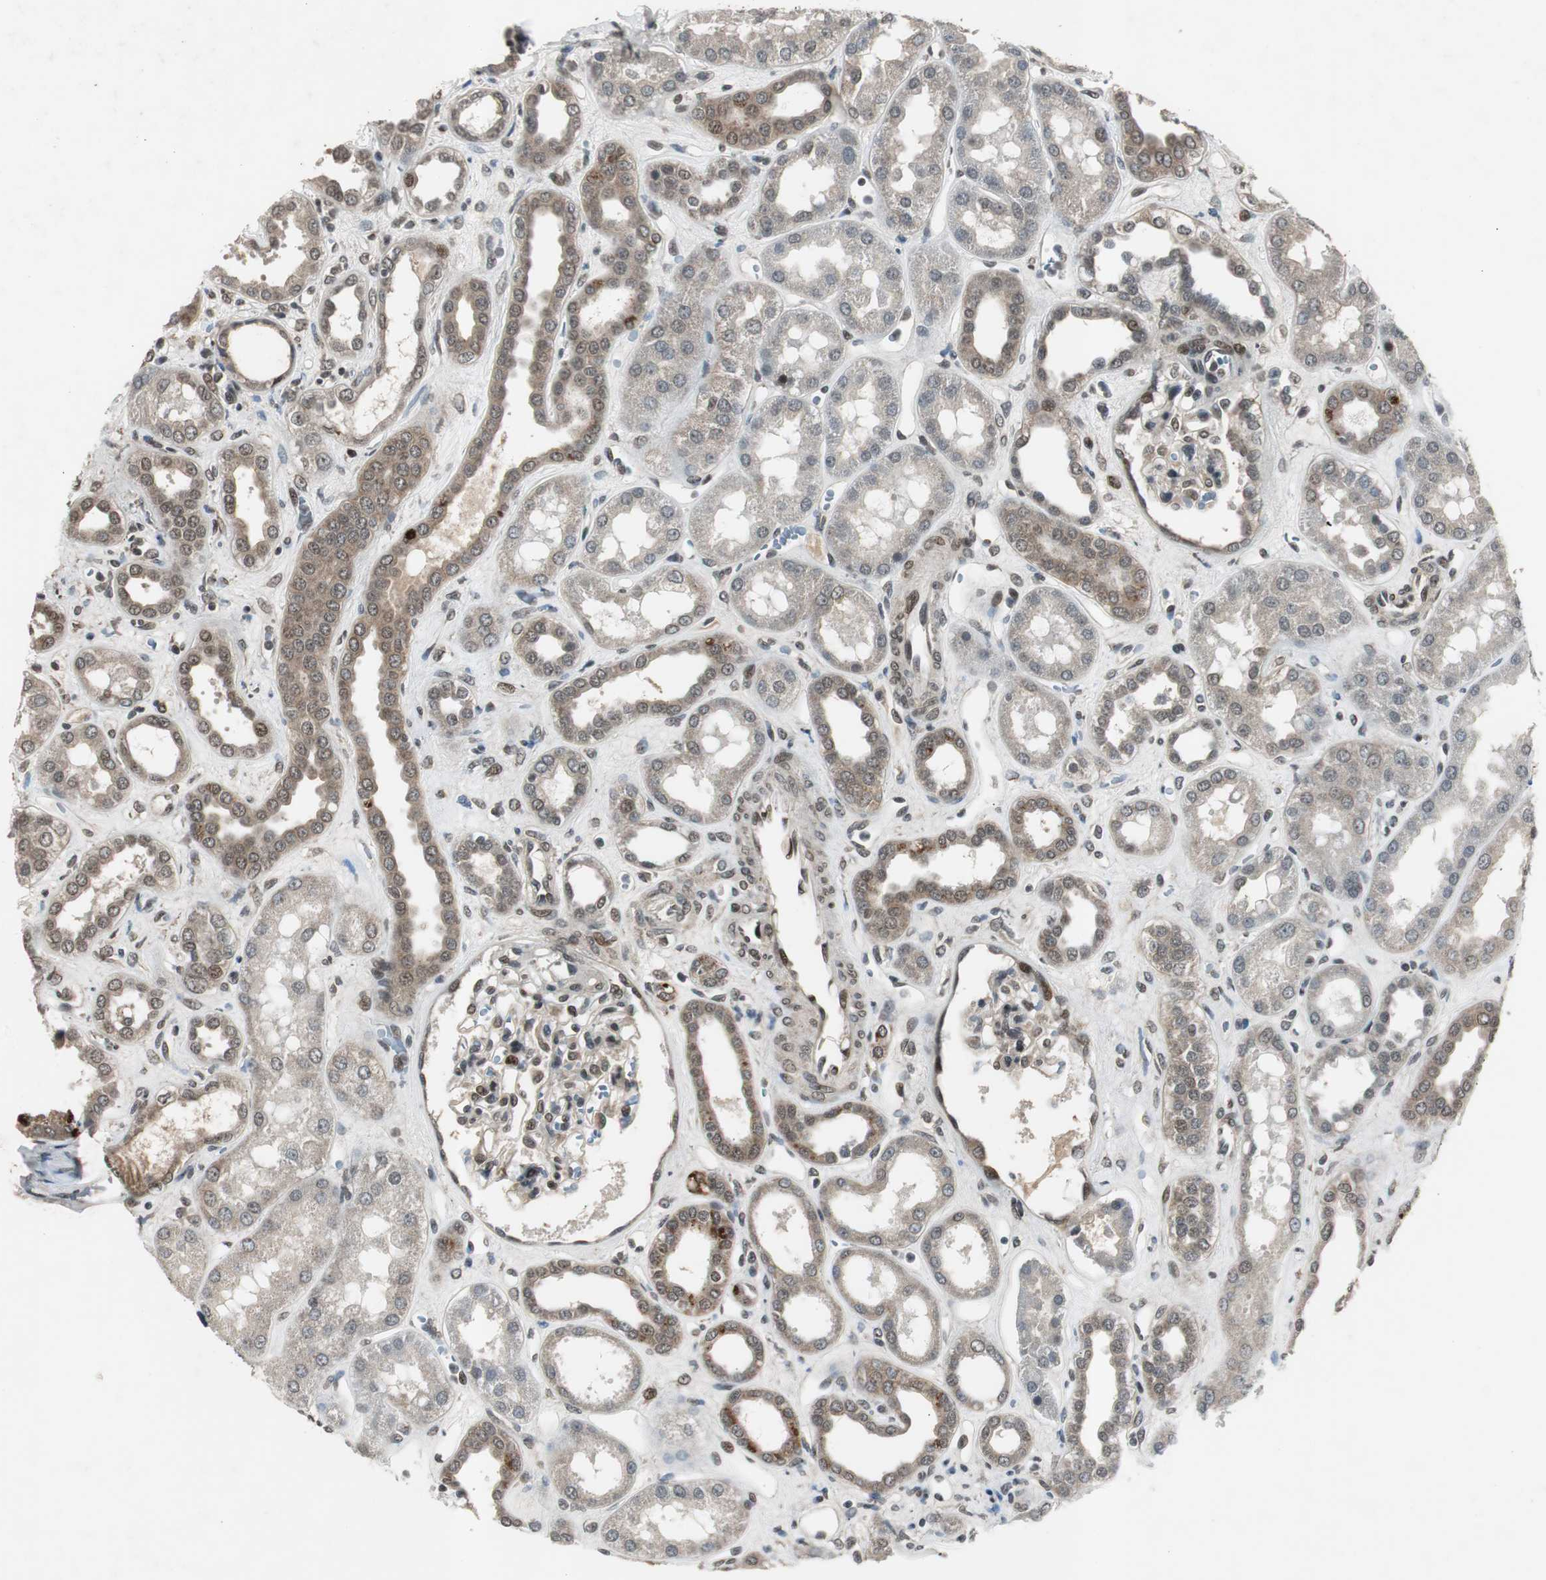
{"staining": {"intensity": "moderate", "quantity": "25%-75%", "location": "nuclear"}, "tissue": "kidney", "cell_type": "Cells in glomeruli", "image_type": "normal", "snomed": [{"axis": "morphology", "description": "Normal tissue, NOS"}, {"axis": "topography", "description": "Kidney"}], "caption": "A brown stain labels moderate nuclear positivity of a protein in cells in glomeruli of unremarkable human kidney. The protein is stained brown, and the nuclei are stained in blue (DAB (3,3'-diaminobenzidine) IHC with brightfield microscopy, high magnification).", "gene": "BOLA1", "patient": {"sex": "male", "age": 59}}